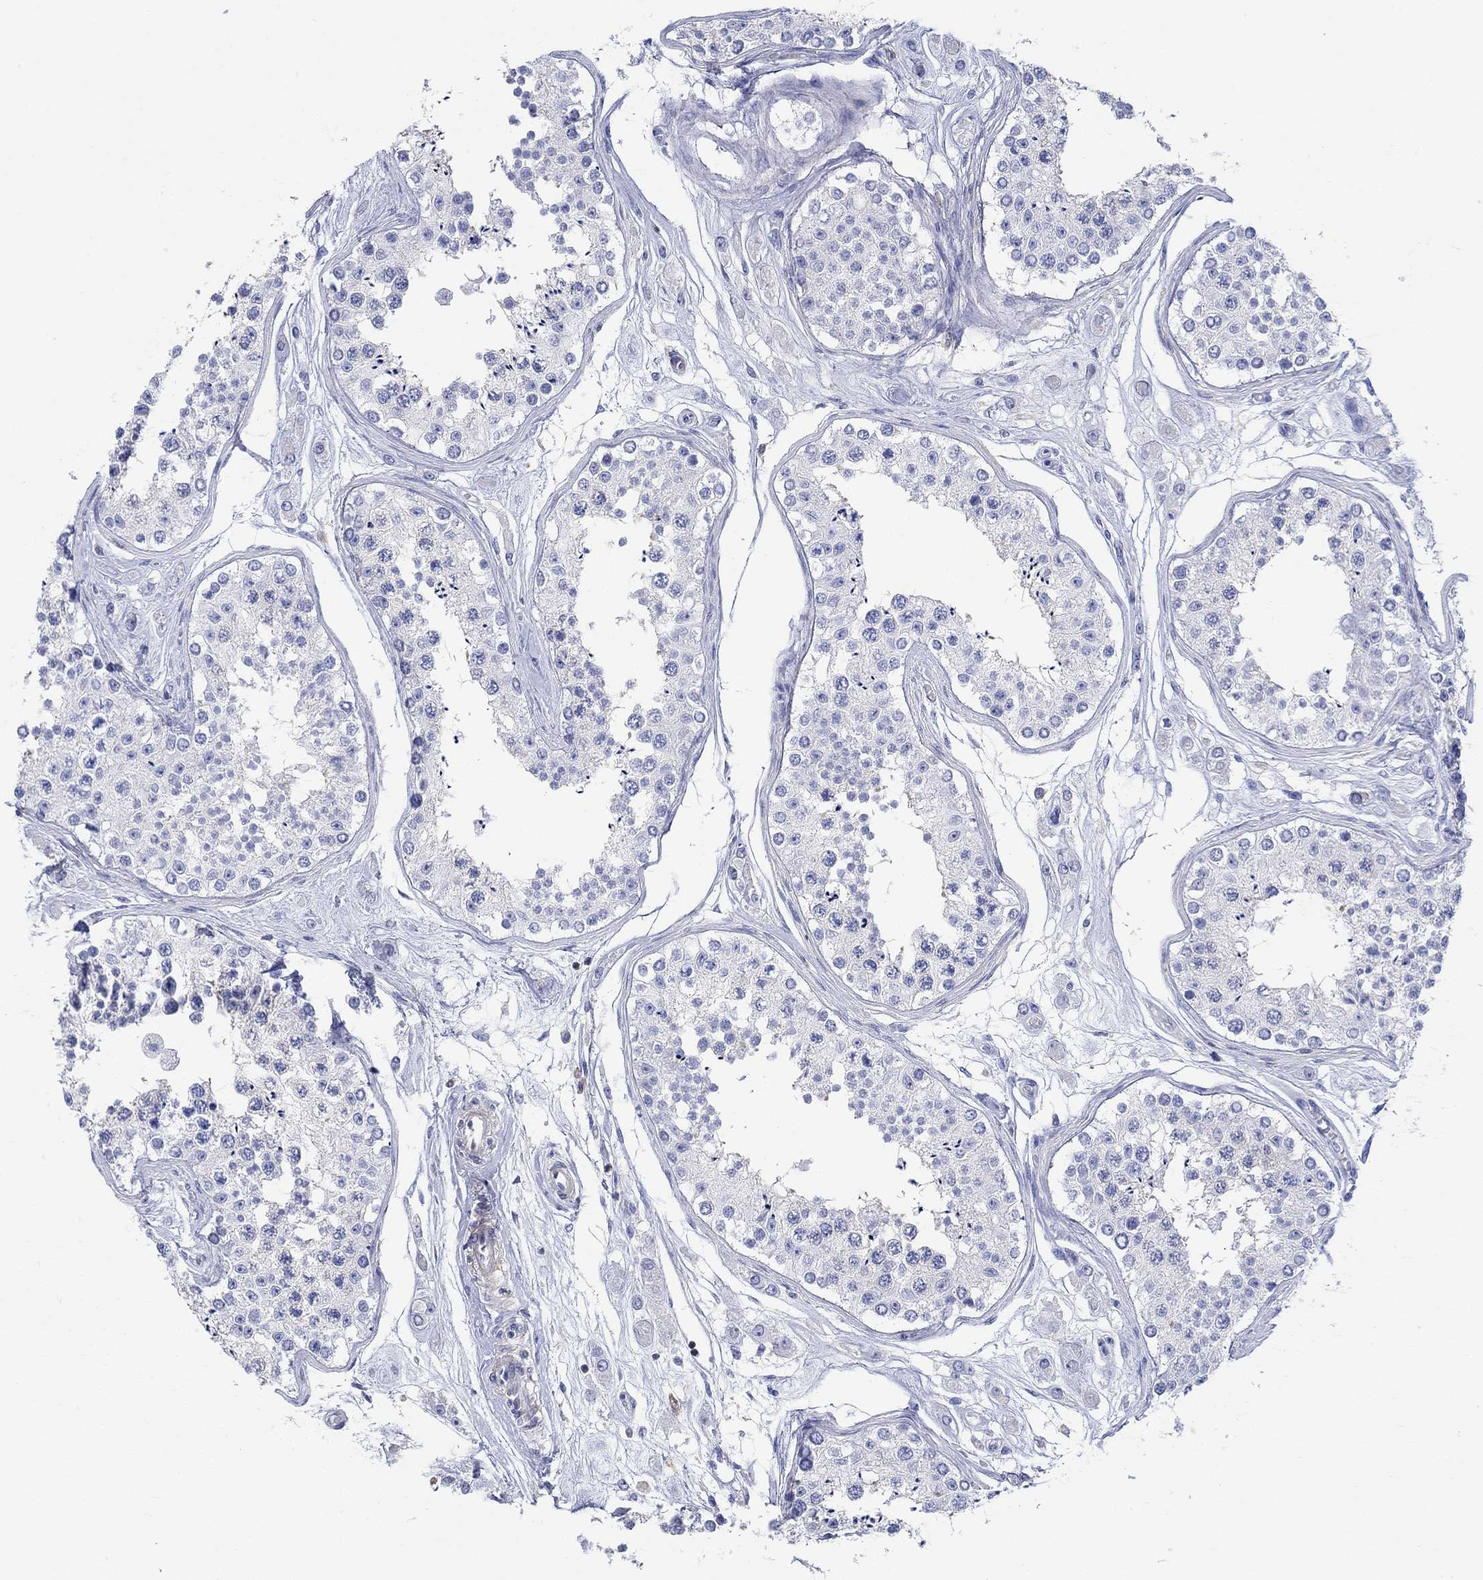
{"staining": {"intensity": "weak", "quantity": "<25%", "location": "cytoplasmic/membranous"}, "tissue": "testis", "cell_type": "Cells in seminiferous ducts", "image_type": "normal", "snomed": [{"axis": "morphology", "description": "Normal tissue, NOS"}, {"axis": "topography", "description": "Testis"}], "caption": "There is no significant positivity in cells in seminiferous ducts of testis.", "gene": "PPIL6", "patient": {"sex": "male", "age": 25}}